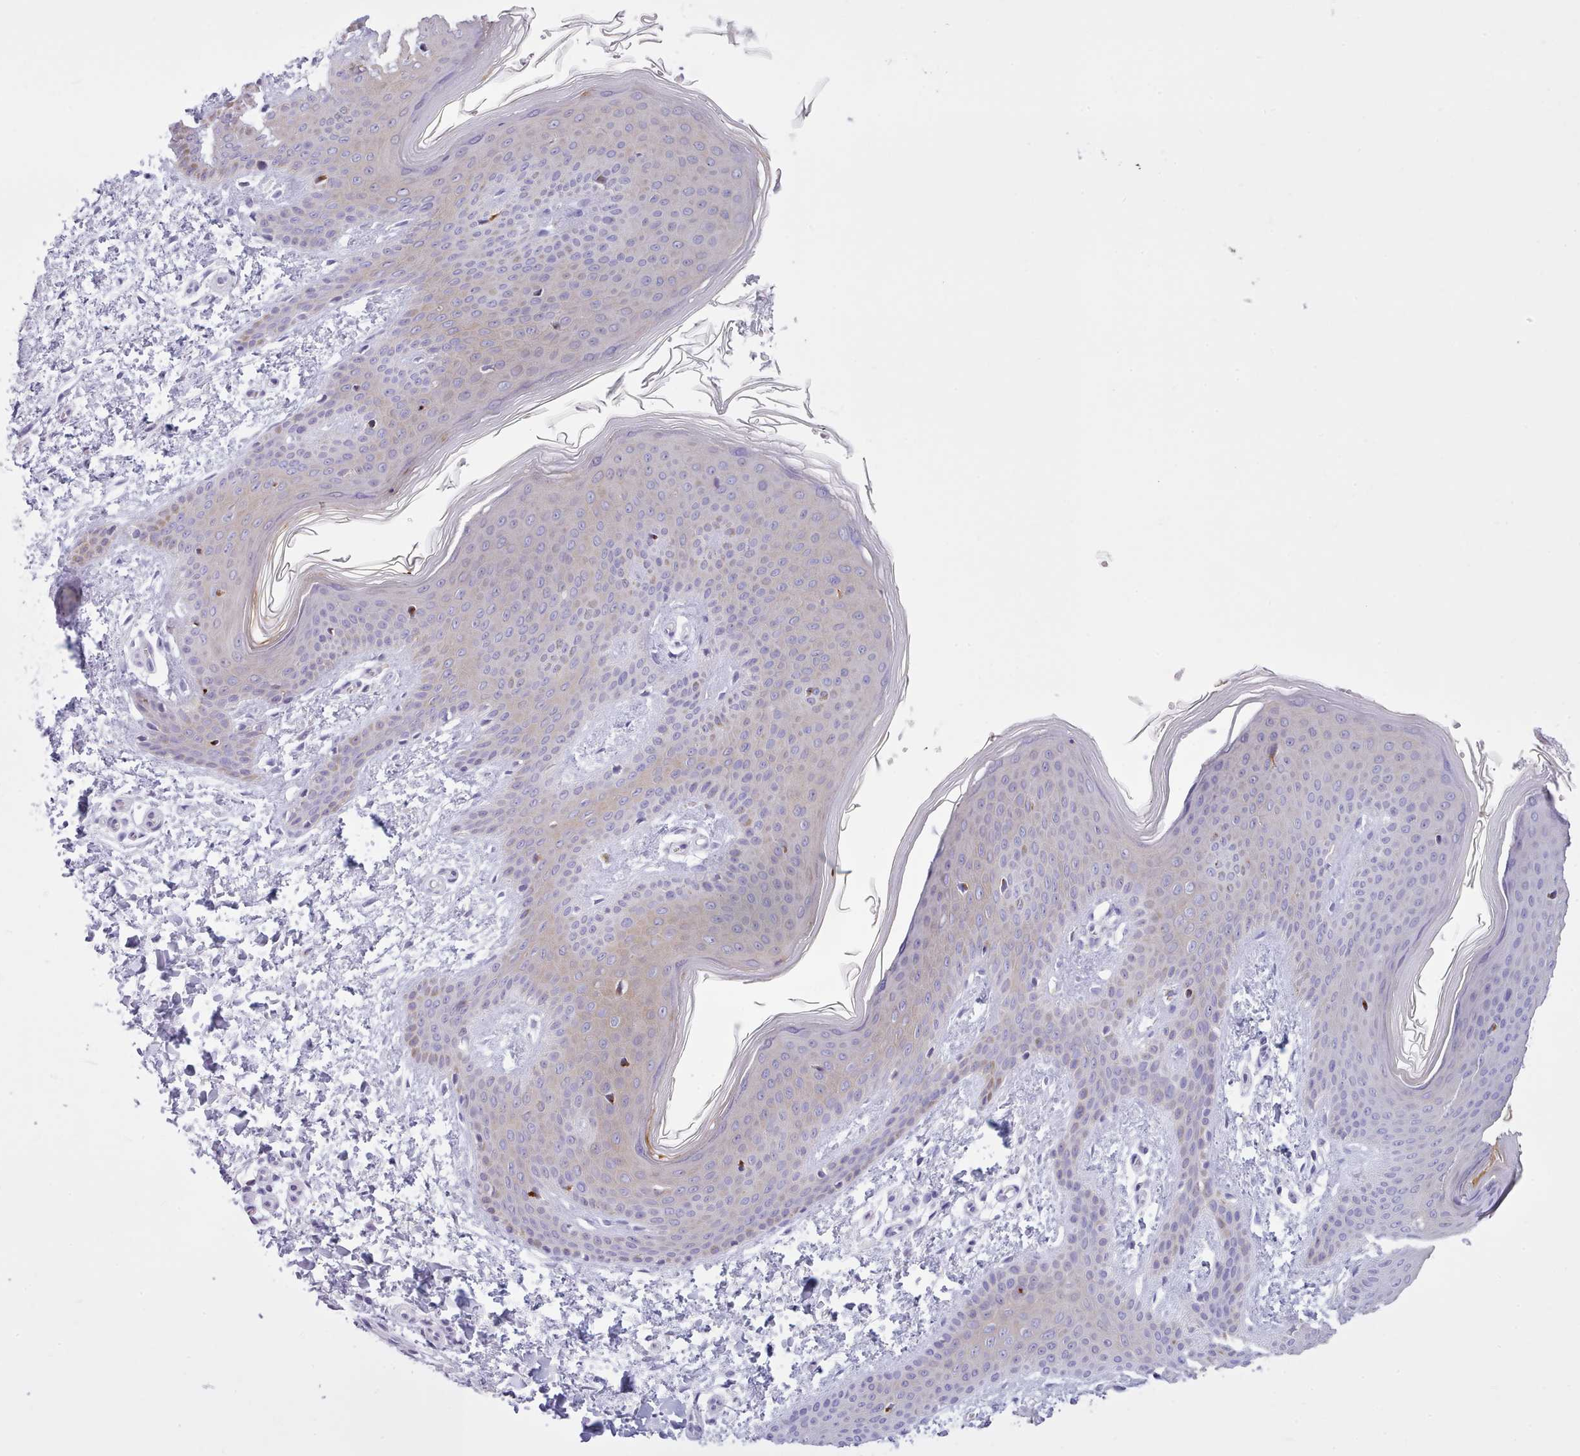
{"staining": {"intensity": "negative", "quantity": "none", "location": "none"}, "tissue": "skin", "cell_type": "Fibroblasts", "image_type": "normal", "snomed": [{"axis": "morphology", "description": "Normal tissue, NOS"}, {"axis": "topography", "description": "Skin"}], "caption": "Immunohistochemistry (IHC) histopathology image of normal skin stained for a protein (brown), which demonstrates no positivity in fibroblasts.", "gene": "FBXO48", "patient": {"sex": "male", "age": 36}}